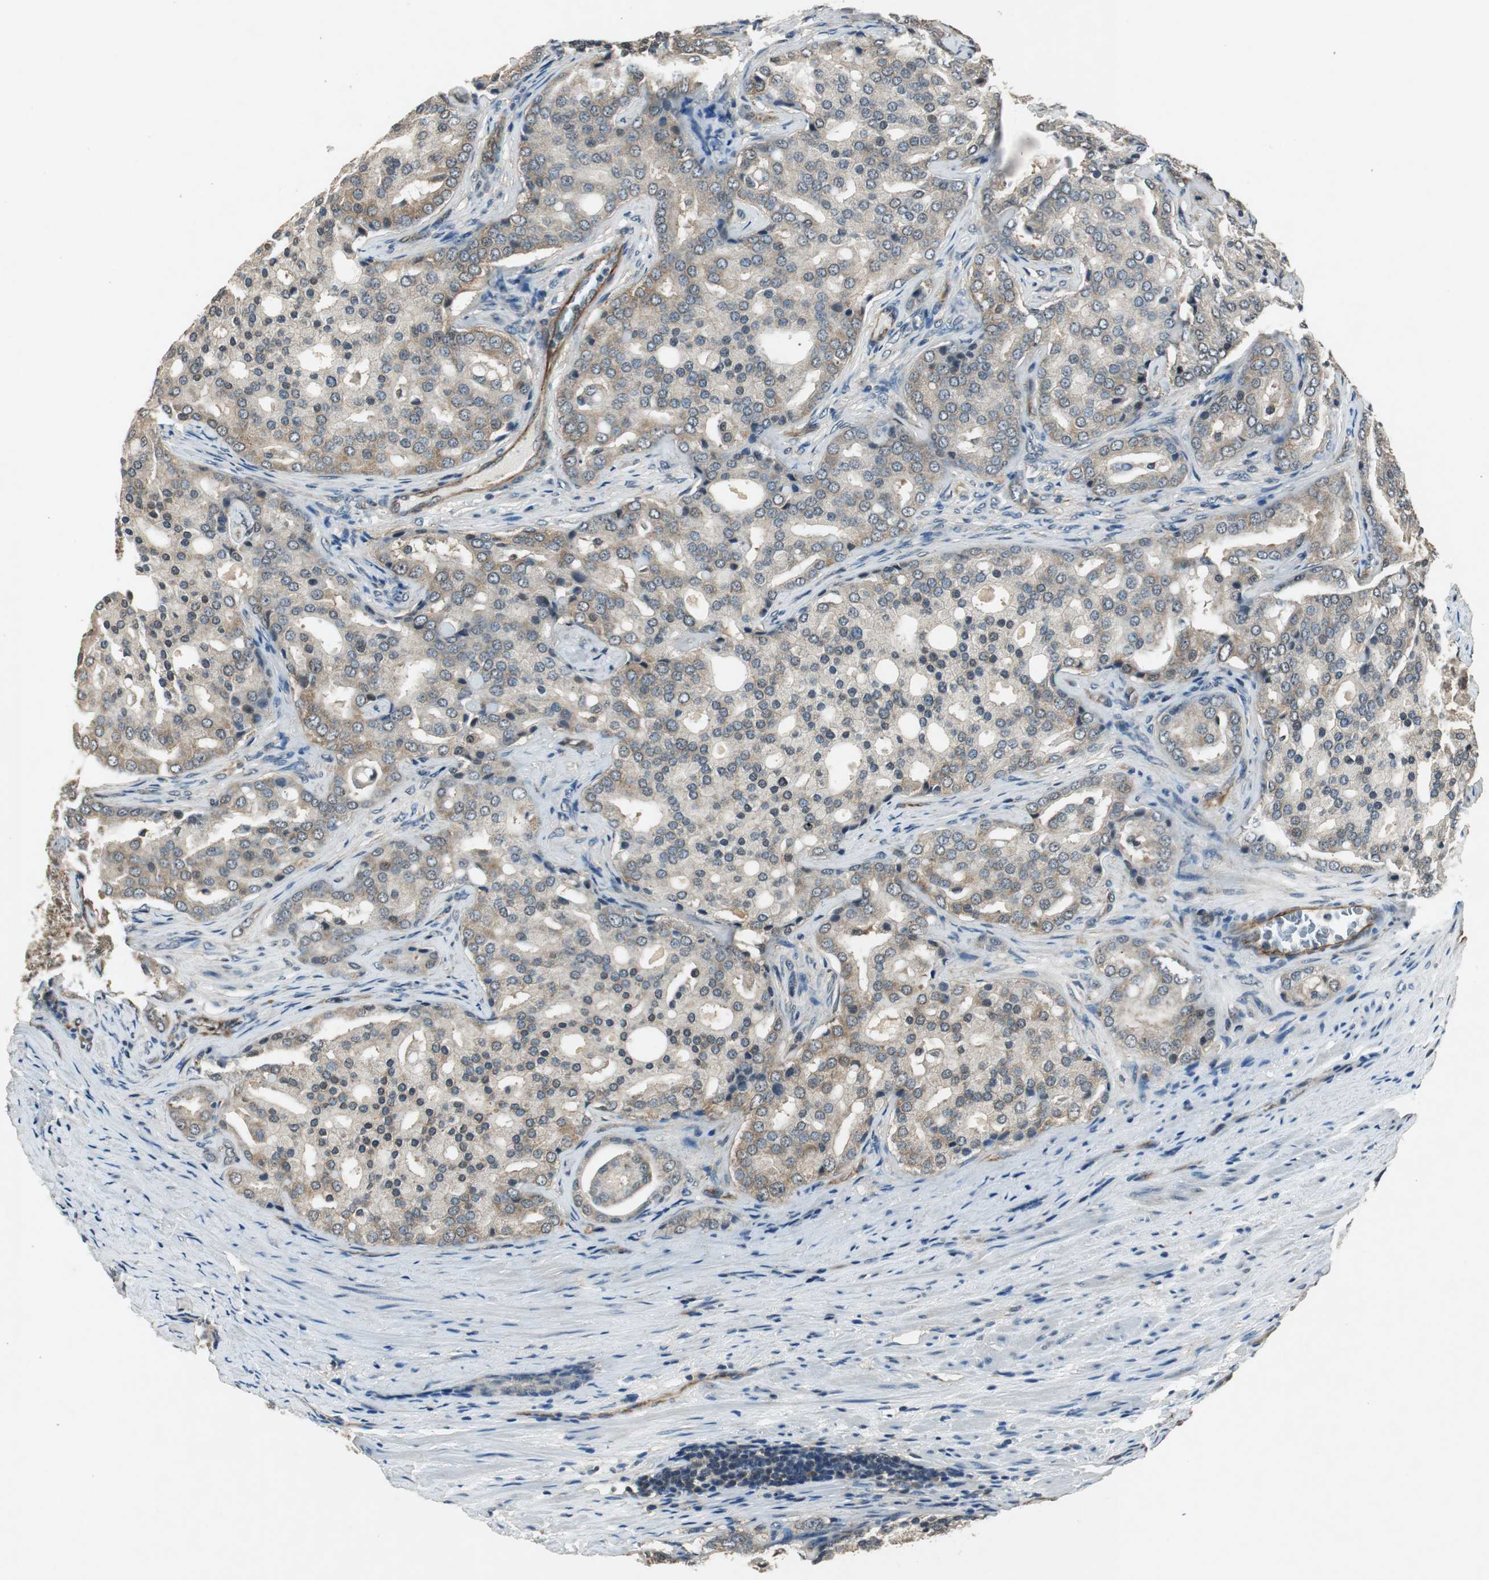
{"staining": {"intensity": "moderate", "quantity": ">75%", "location": "cytoplasmic/membranous"}, "tissue": "prostate cancer", "cell_type": "Tumor cells", "image_type": "cancer", "snomed": [{"axis": "morphology", "description": "Adenocarcinoma, High grade"}, {"axis": "topography", "description": "Prostate"}], "caption": "Brown immunohistochemical staining in human prostate high-grade adenocarcinoma exhibits moderate cytoplasmic/membranous positivity in approximately >75% of tumor cells.", "gene": "PSMB4", "patient": {"sex": "male", "age": 64}}